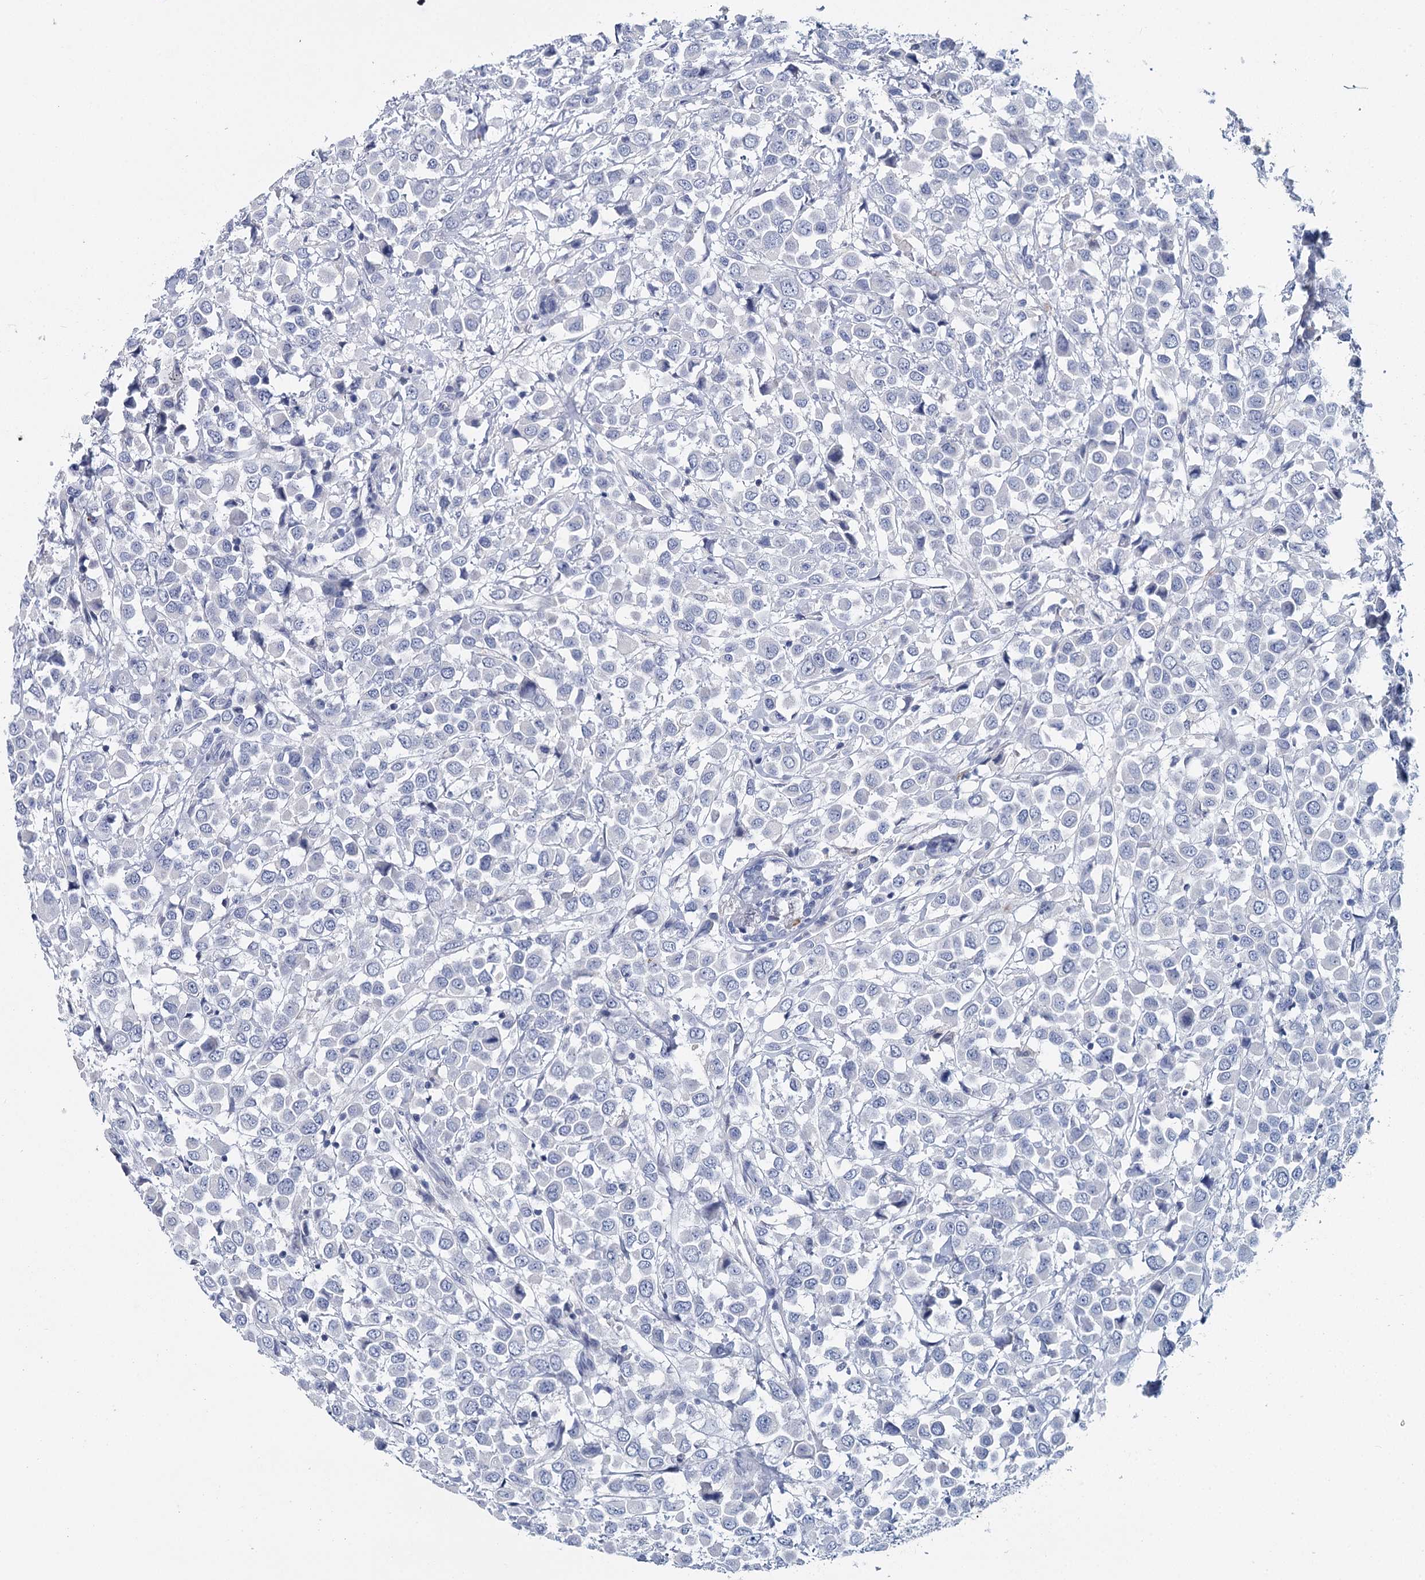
{"staining": {"intensity": "negative", "quantity": "none", "location": "none"}, "tissue": "breast cancer", "cell_type": "Tumor cells", "image_type": "cancer", "snomed": [{"axis": "morphology", "description": "Duct carcinoma"}, {"axis": "topography", "description": "Breast"}], "caption": "Tumor cells are negative for protein expression in human breast infiltrating ductal carcinoma.", "gene": "METTL7B", "patient": {"sex": "female", "age": 61}}